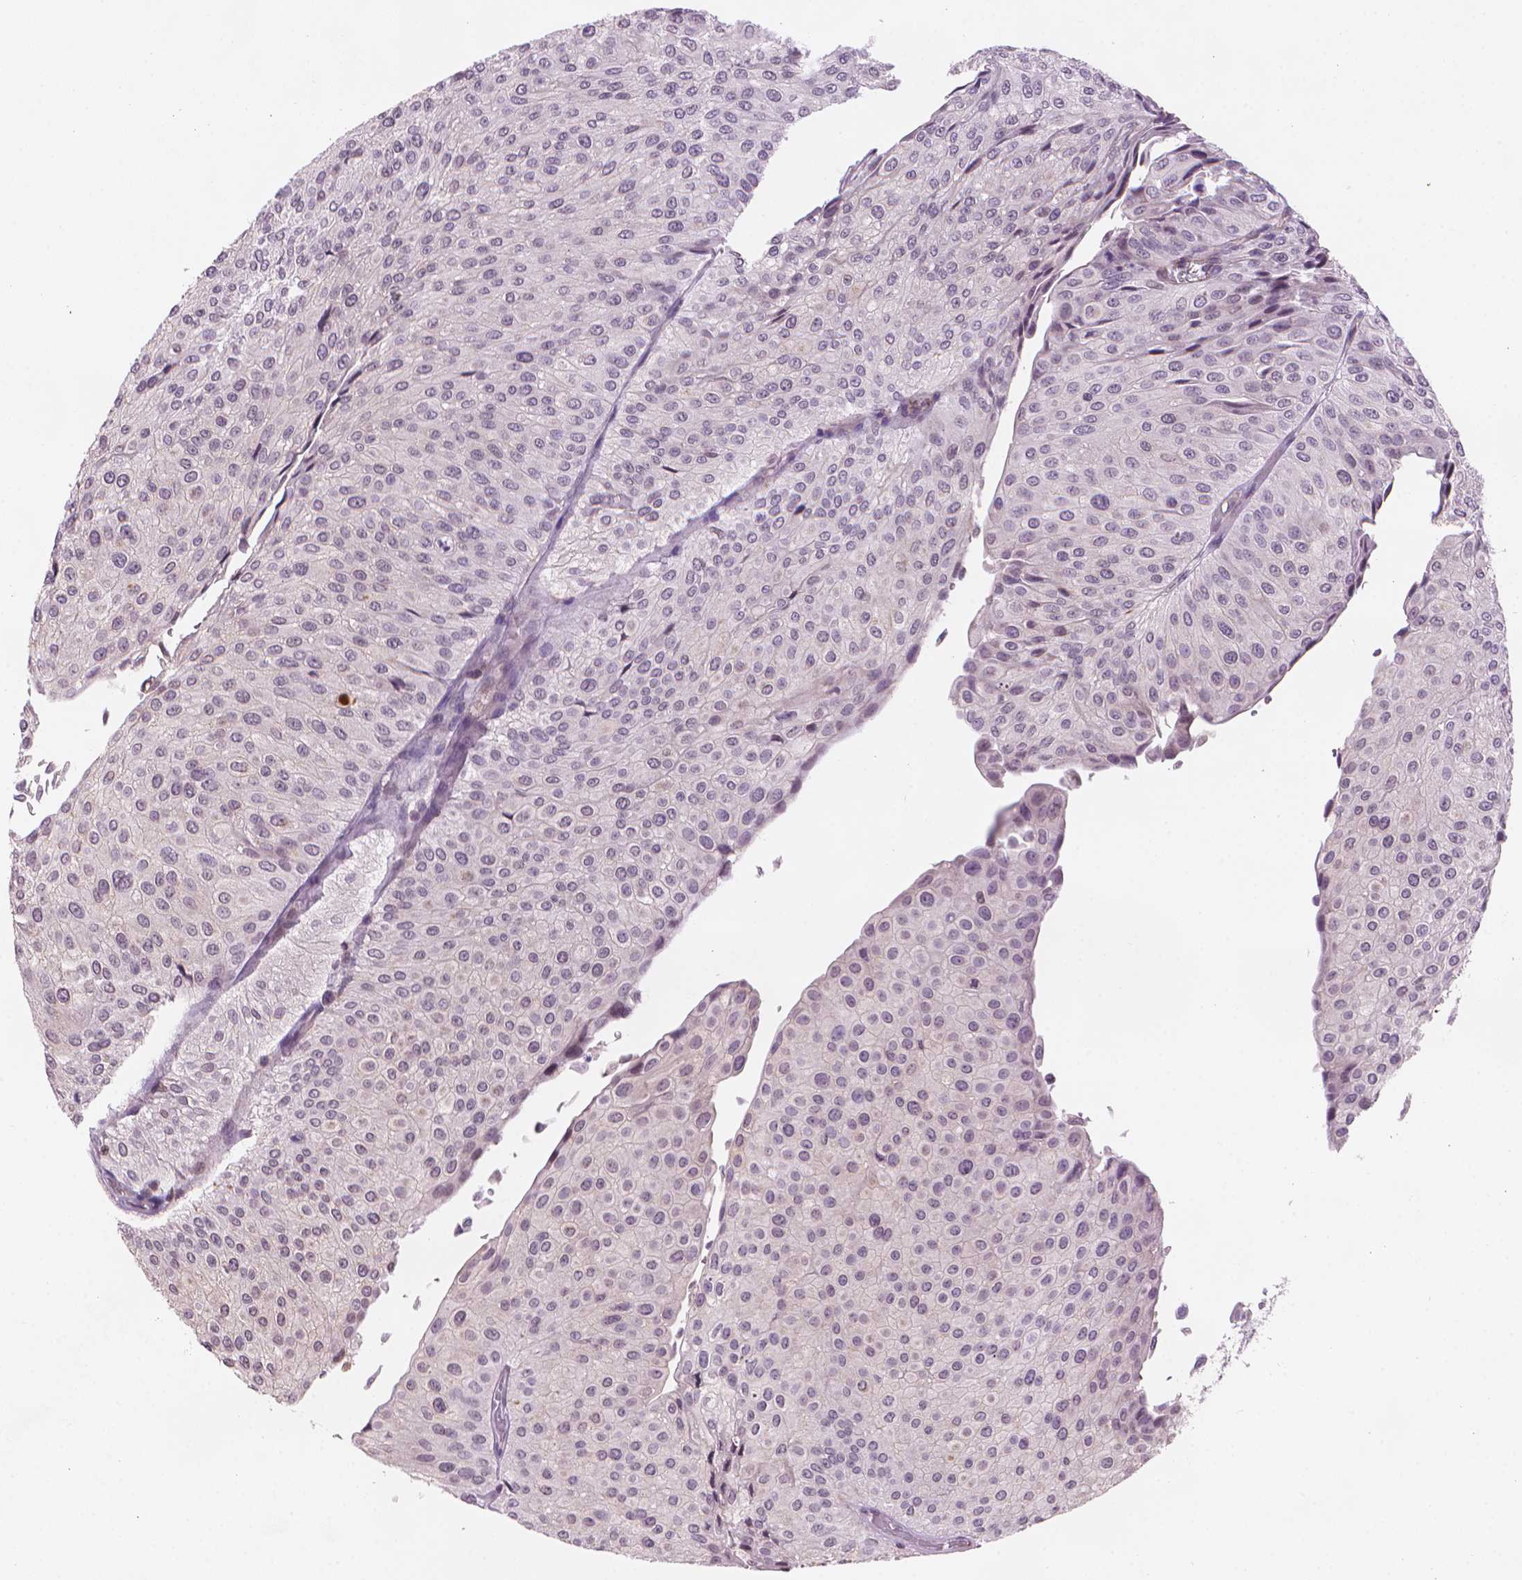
{"staining": {"intensity": "negative", "quantity": "none", "location": "none"}, "tissue": "urothelial cancer", "cell_type": "Tumor cells", "image_type": "cancer", "snomed": [{"axis": "morphology", "description": "Urothelial carcinoma, NOS"}, {"axis": "topography", "description": "Urinary bladder"}], "caption": "There is no significant expression in tumor cells of urothelial cancer.", "gene": "TMEM184A", "patient": {"sex": "male", "age": 67}}